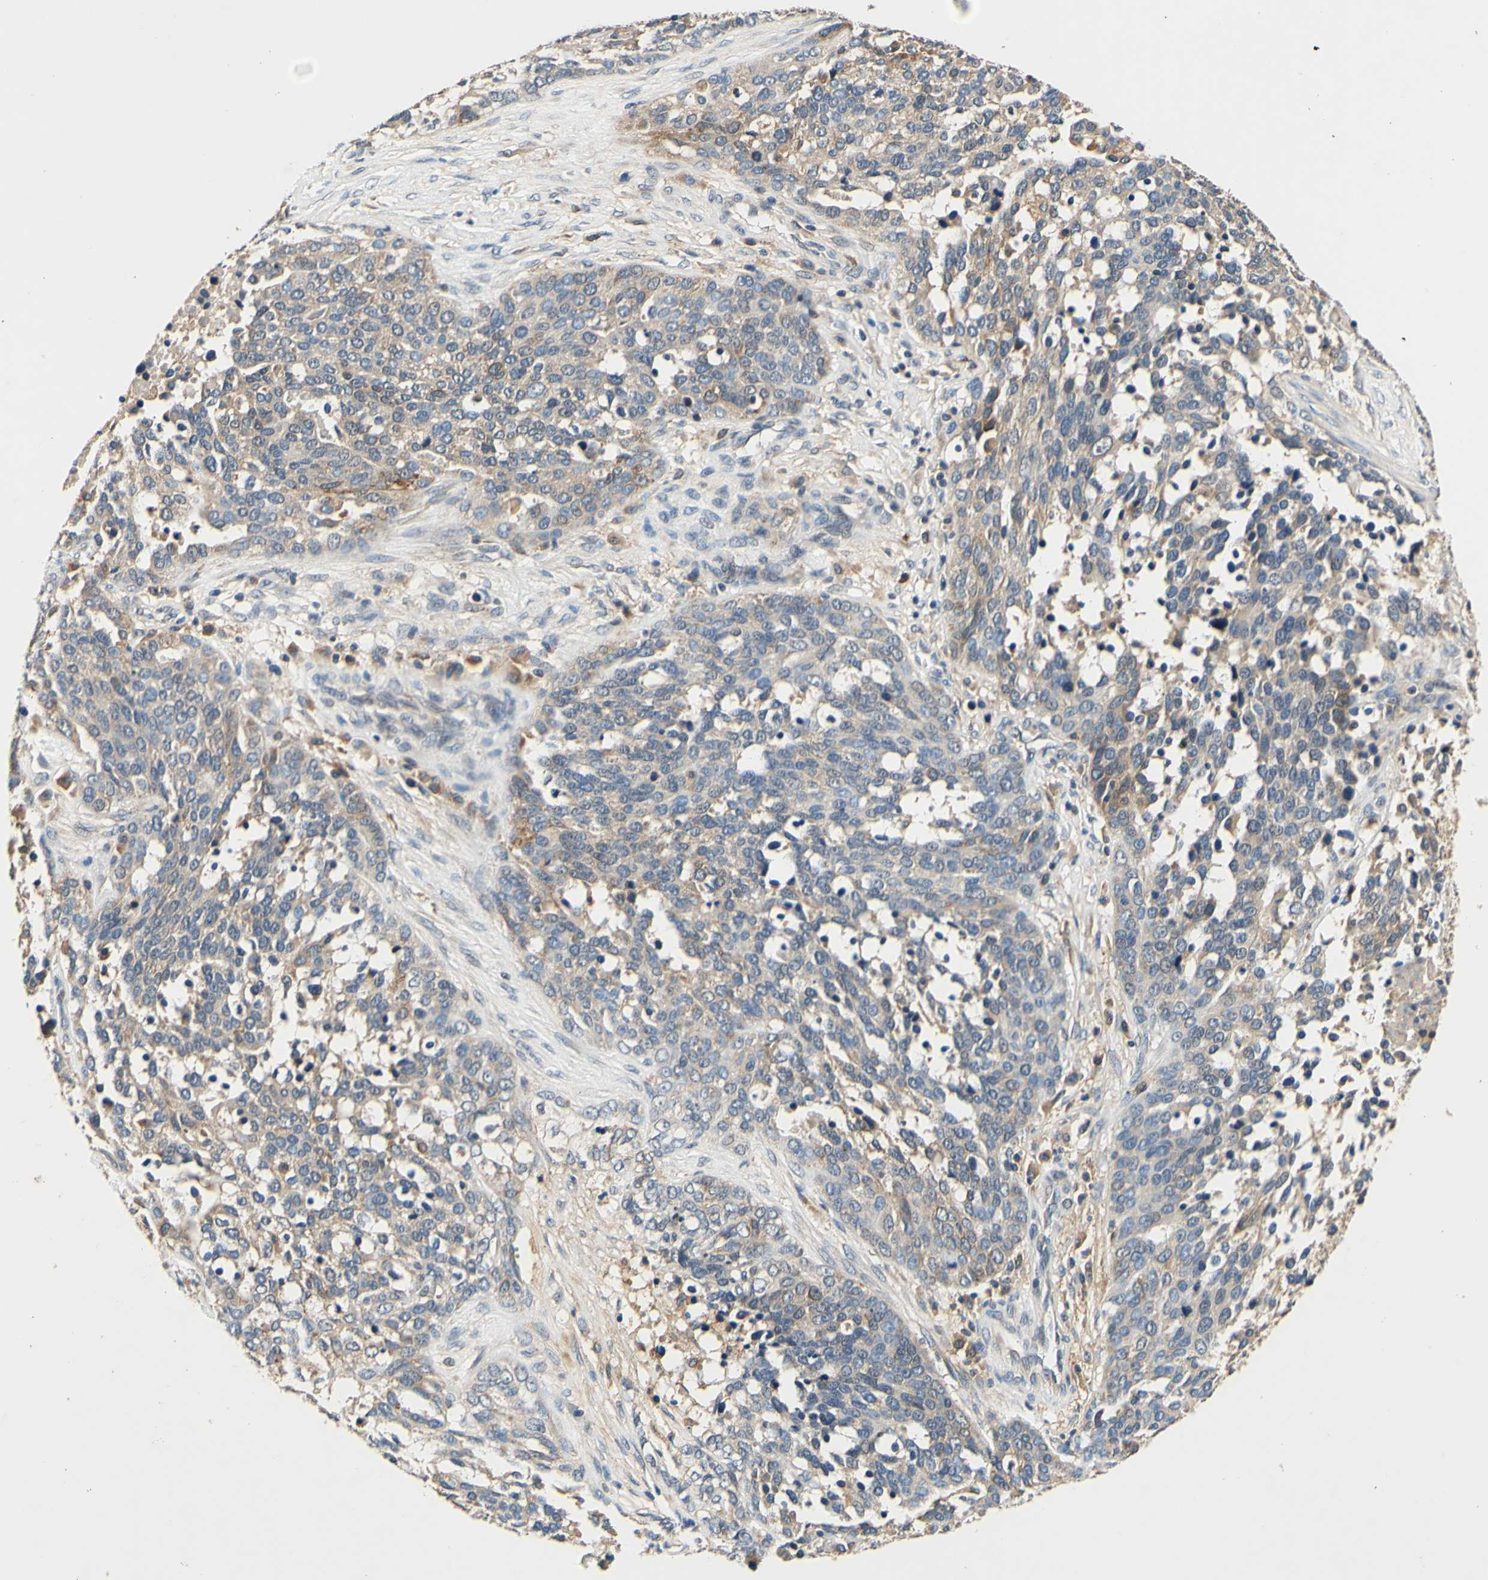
{"staining": {"intensity": "weak", "quantity": "25%-75%", "location": "cytoplasmic/membranous"}, "tissue": "ovarian cancer", "cell_type": "Tumor cells", "image_type": "cancer", "snomed": [{"axis": "morphology", "description": "Cystadenocarcinoma, serous, NOS"}, {"axis": "topography", "description": "Ovary"}], "caption": "Immunohistochemical staining of serous cystadenocarcinoma (ovarian) exhibits low levels of weak cytoplasmic/membranous protein staining in about 25%-75% of tumor cells. (IHC, brightfield microscopy, high magnification).", "gene": "PLA2G4A", "patient": {"sex": "female", "age": 44}}